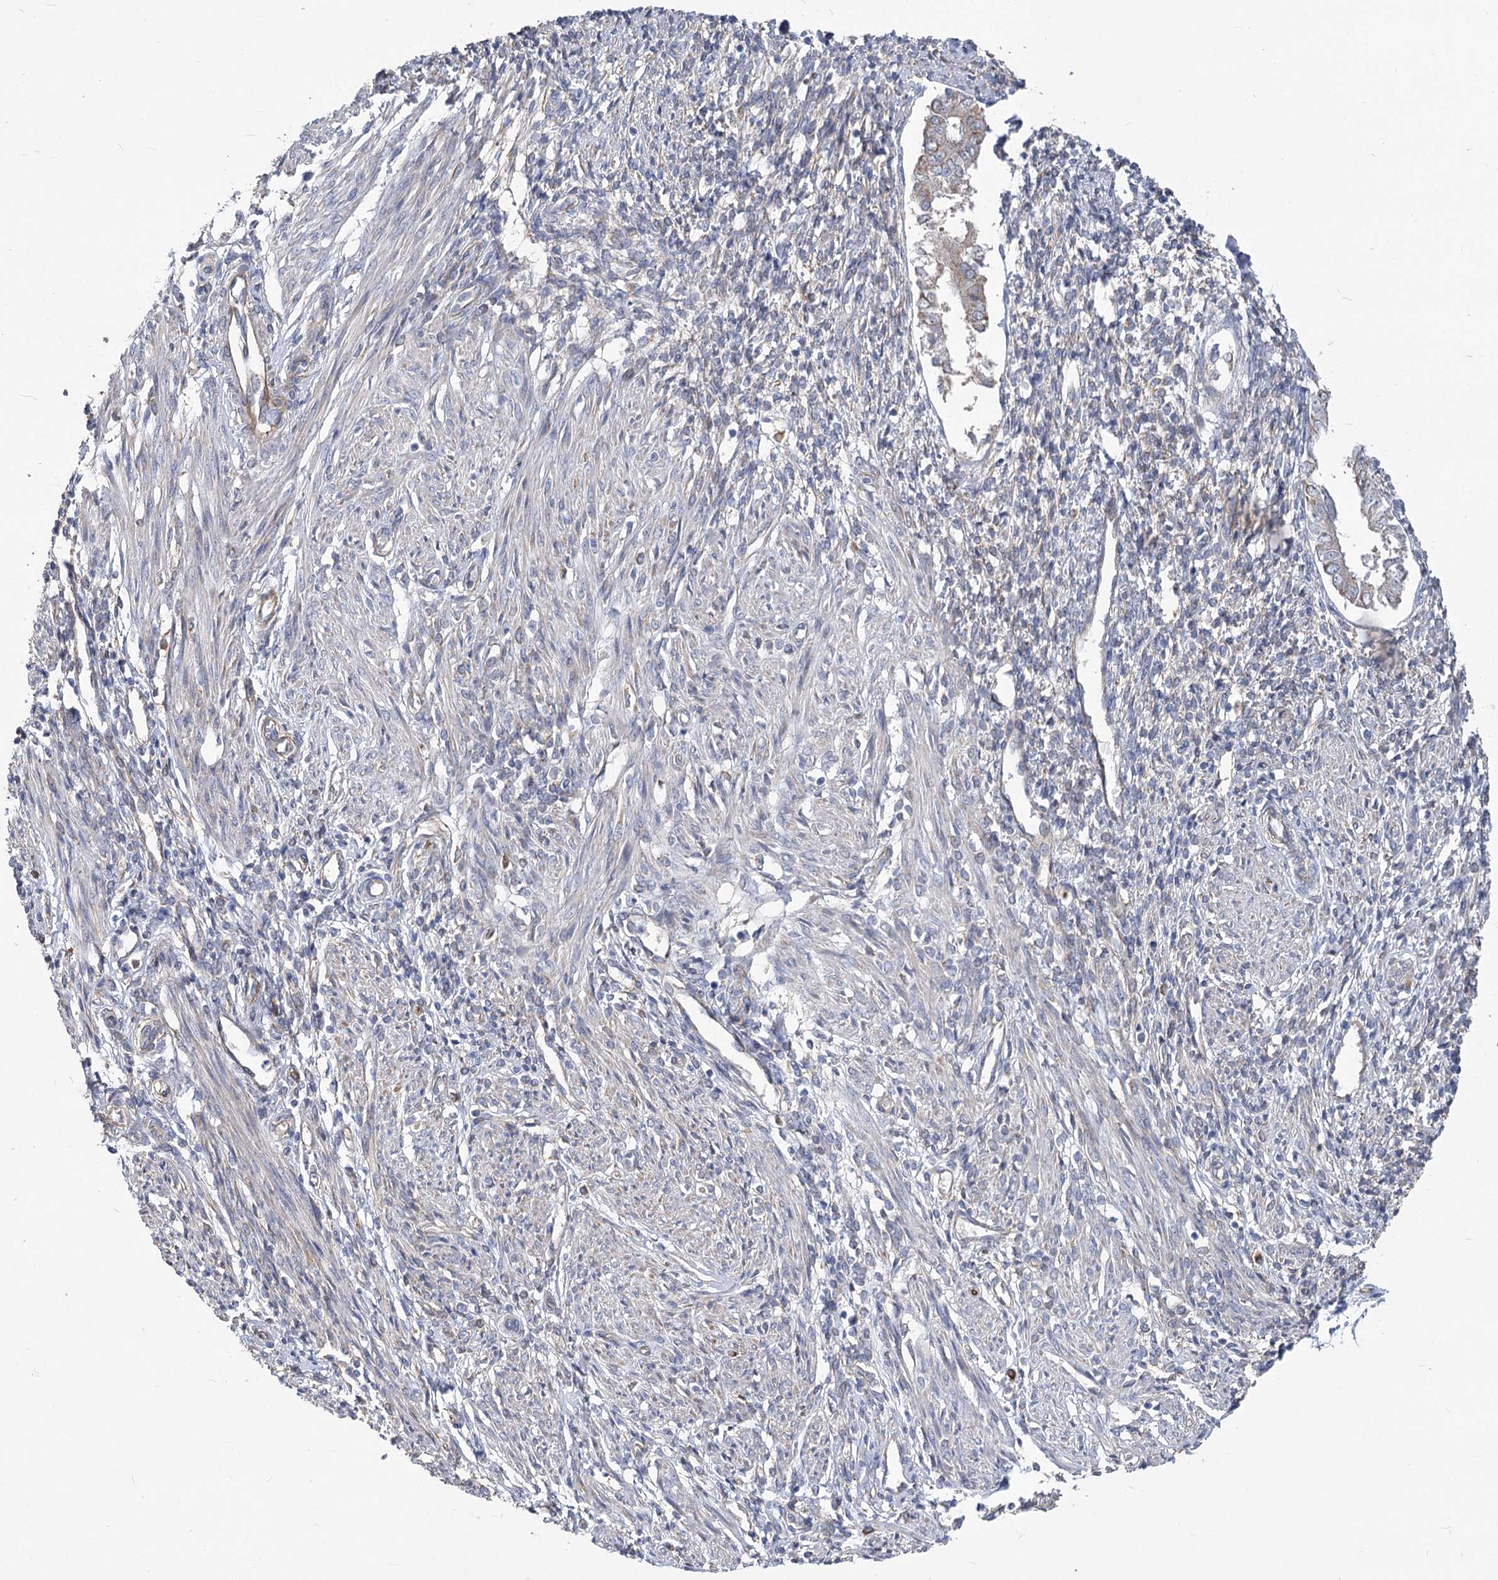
{"staining": {"intensity": "weak", "quantity": "<25%", "location": "cytoplasmic/membranous"}, "tissue": "endometrium", "cell_type": "Cells in endometrial stroma", "image_type": "normal", "snomed": [{"axis": "morphology", "description": "Normal tissue, NOS"}, {"axis": "topography", "description": "Endometrium"}], "caption": "Human endometrium stained for a protein using immunohistochemistry (IHC) demonstrates no positivity in cells in endometrial stroma.", "gene": "RMDN2", "patient": {"sex": "female", "age": 66}}